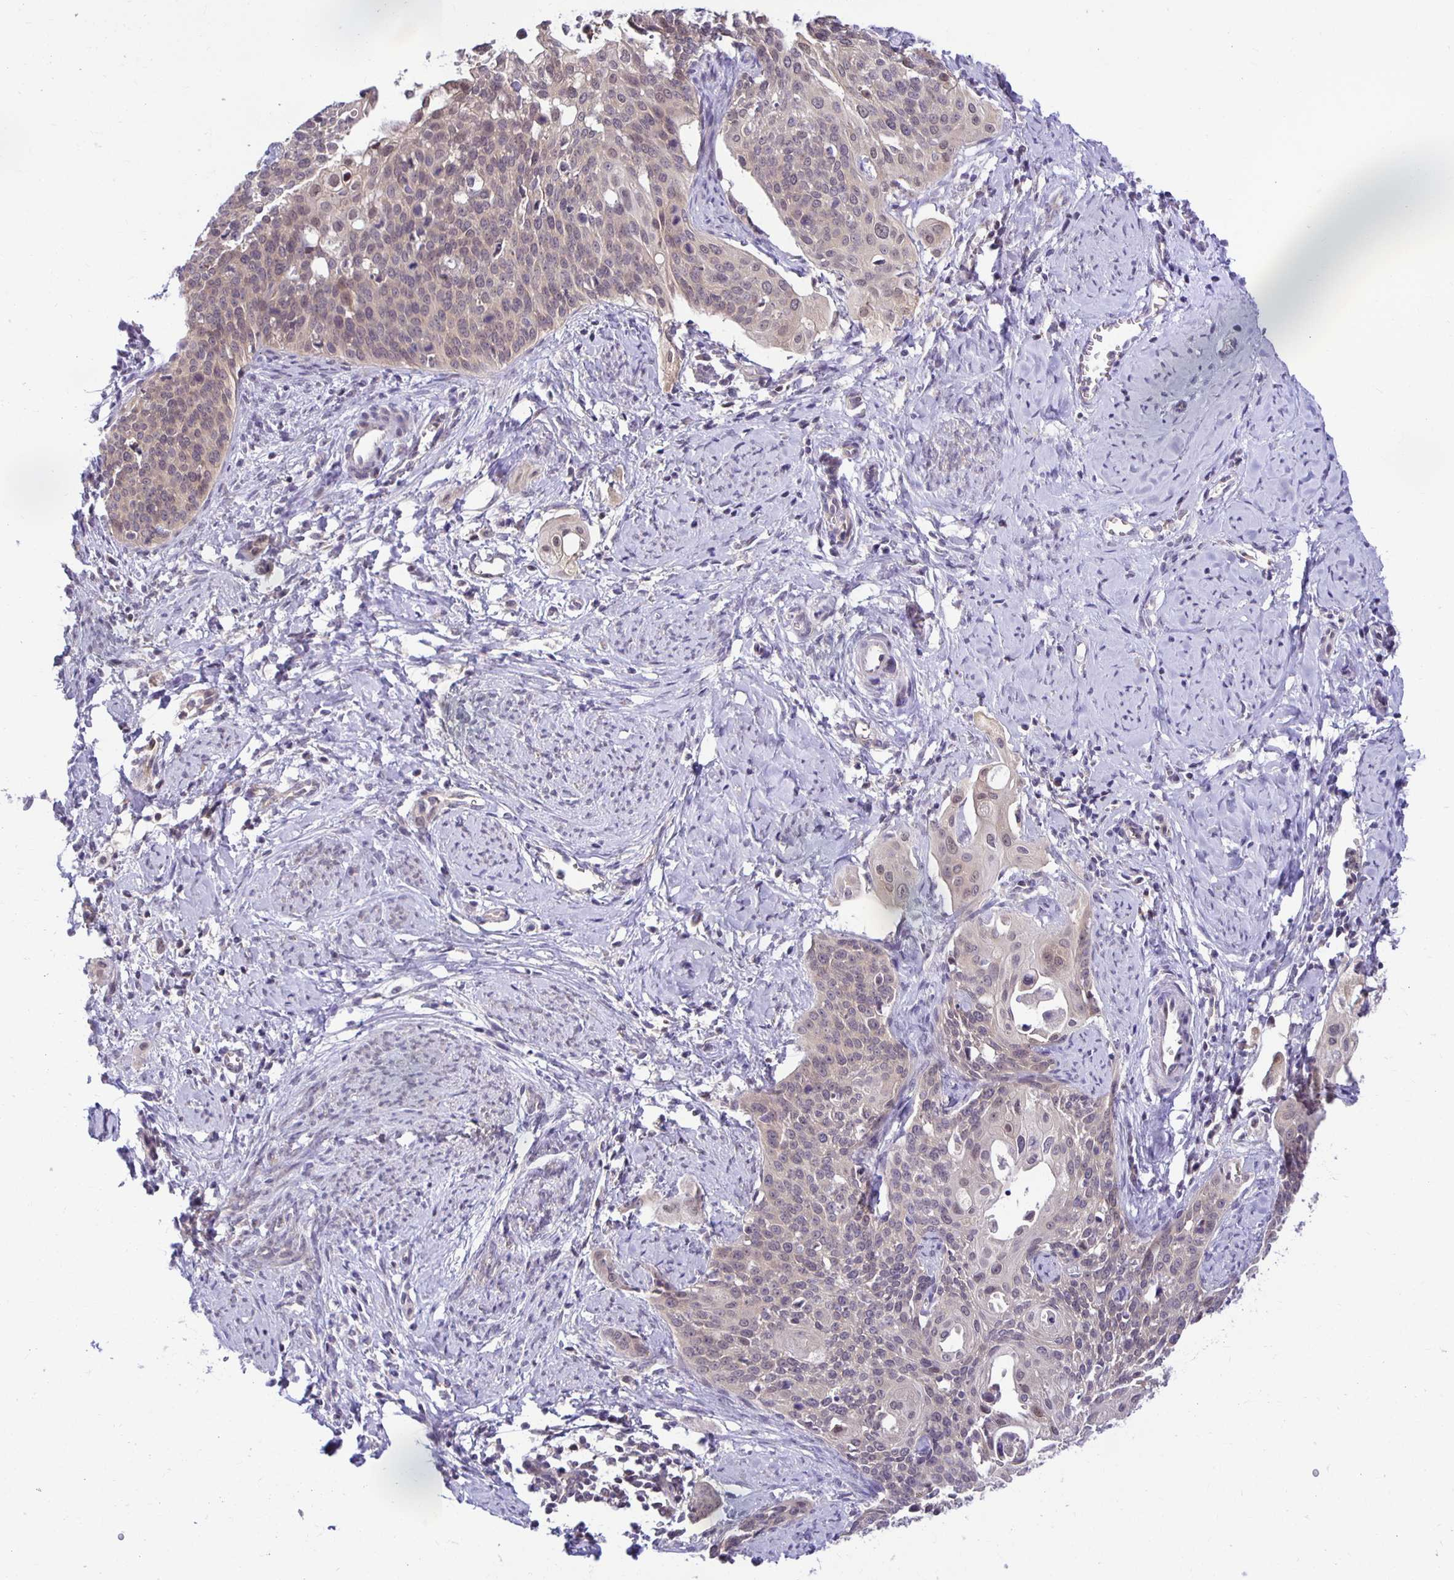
{"staining": {"intensity": "weak", "quantity": ">75%", "location": "cytoplasmic/membranous,nuclear"}, "tissue": "cervical cancer", "cell_type": "Tumor cells", "image_type": "cancer", "snomed": [{"axis": "morphology", "description": "Squamous cell carcinoma, NOS"}, {"axis": "topography", "description": "Cervix"}], "caption": "Squamous cell carcinoma (cervical) stained with DAB immunohistochemistry (IHC) reveals low levels of weak cytoplasmic/membranous and nuclear positivity in approximately >75% of tumor cells.", "gene": "MIEN1", "patient": {"sex": "female", "age": 44}}